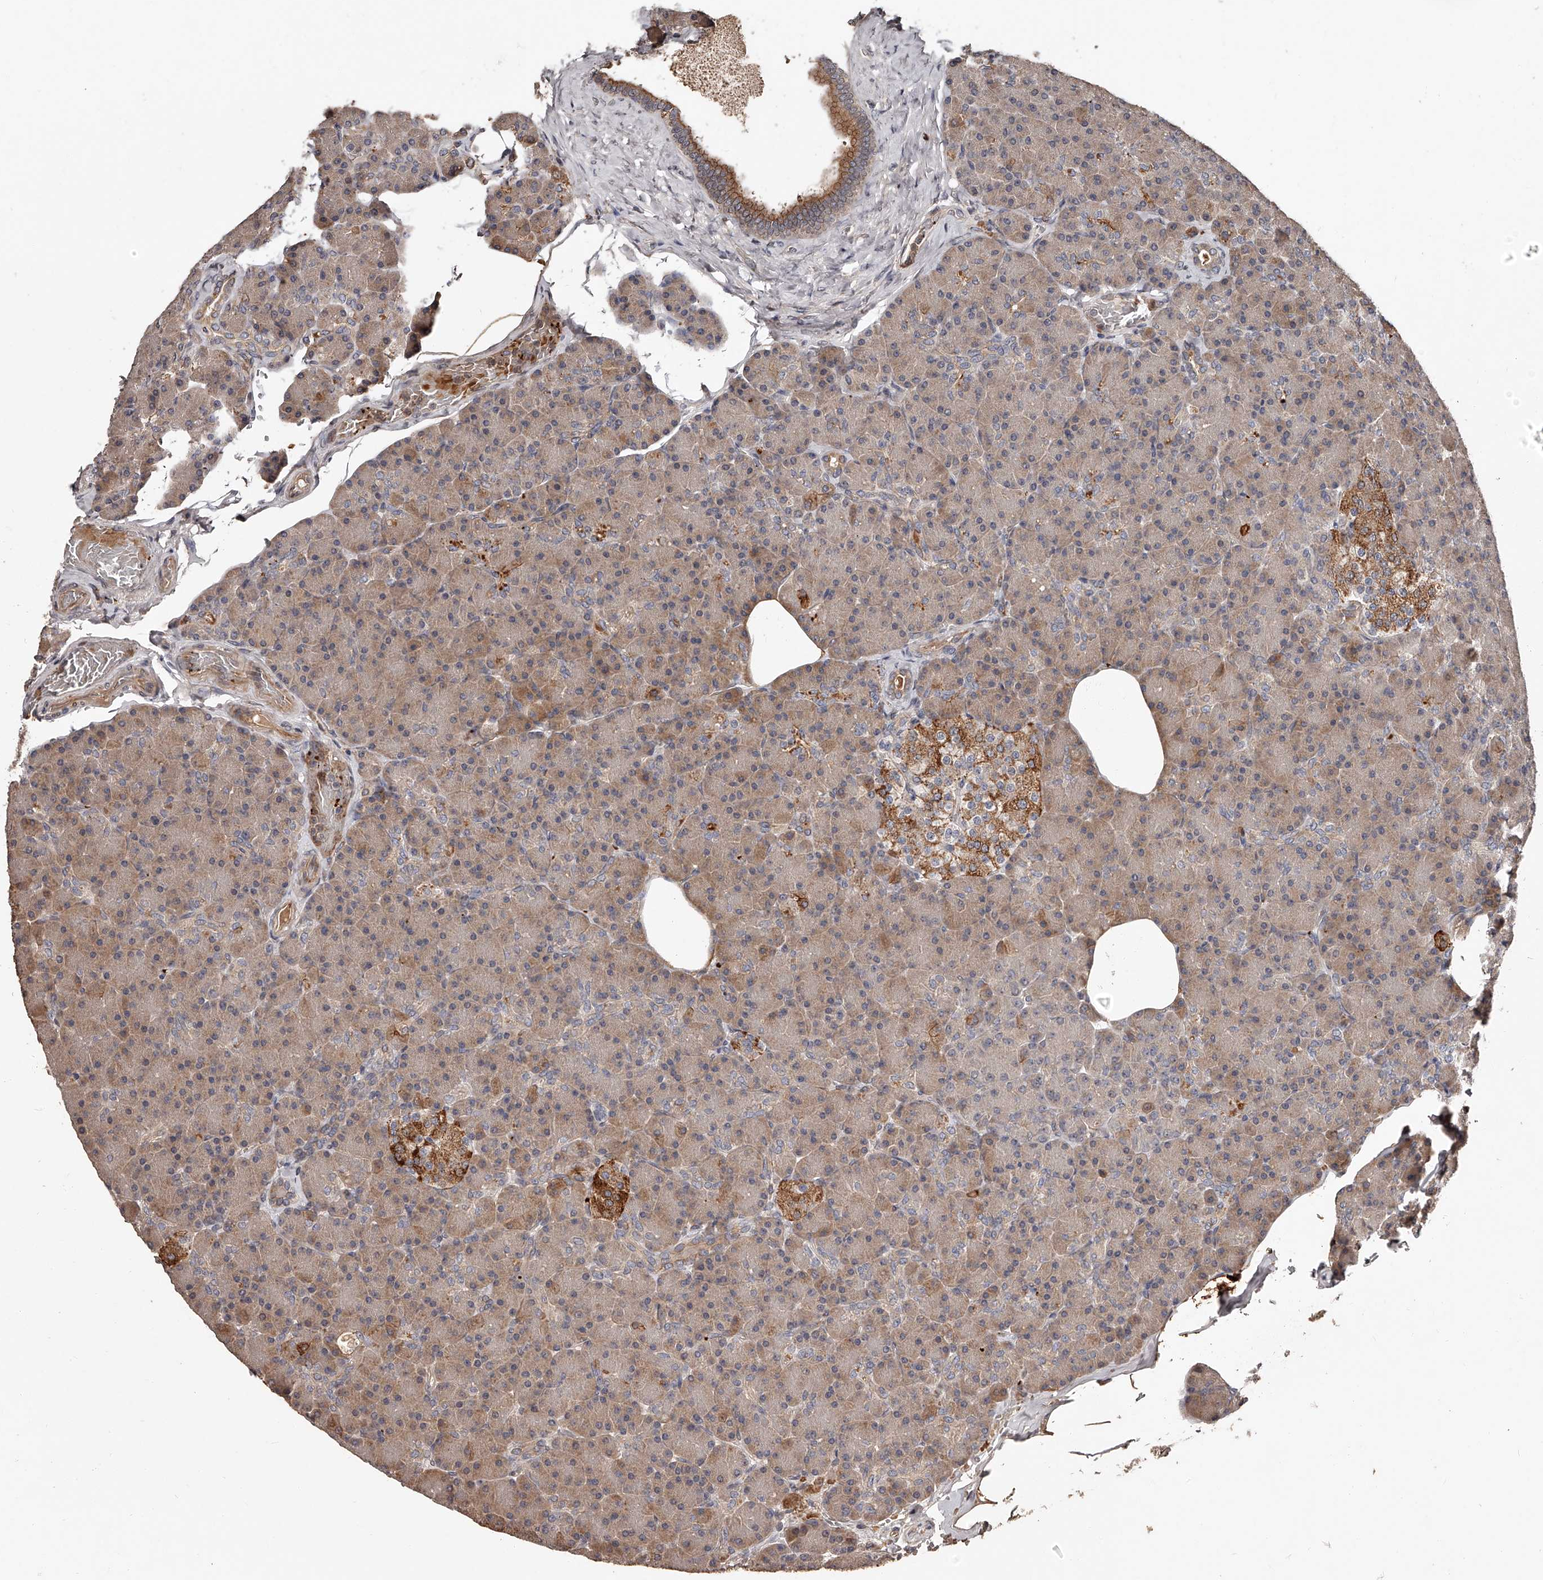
{"staining": {"intensity": "moderate", "quantity": "25%-75%", "location": "cytoplasmic/membranous"}, "tissue": "pancreas", "cell_type": "Exocrine glandular cells", "image_type": "normal", "snomed": [{"axis": "morphology", "description": "Normal tissue, NOS"}, {"axis": "topography", "description": "Pancreas"}], "caption": "Pancreas was stained to show a protein in brown. There is medium levels of moderate cytoplasmic/membranous positivity in about 25%-75% of exocrine glandular cells. (Brightfield microscopy of DAB IHC at high magnification).", "gene": "URGCP", "patient": {"sex": "female", "age": 43}}